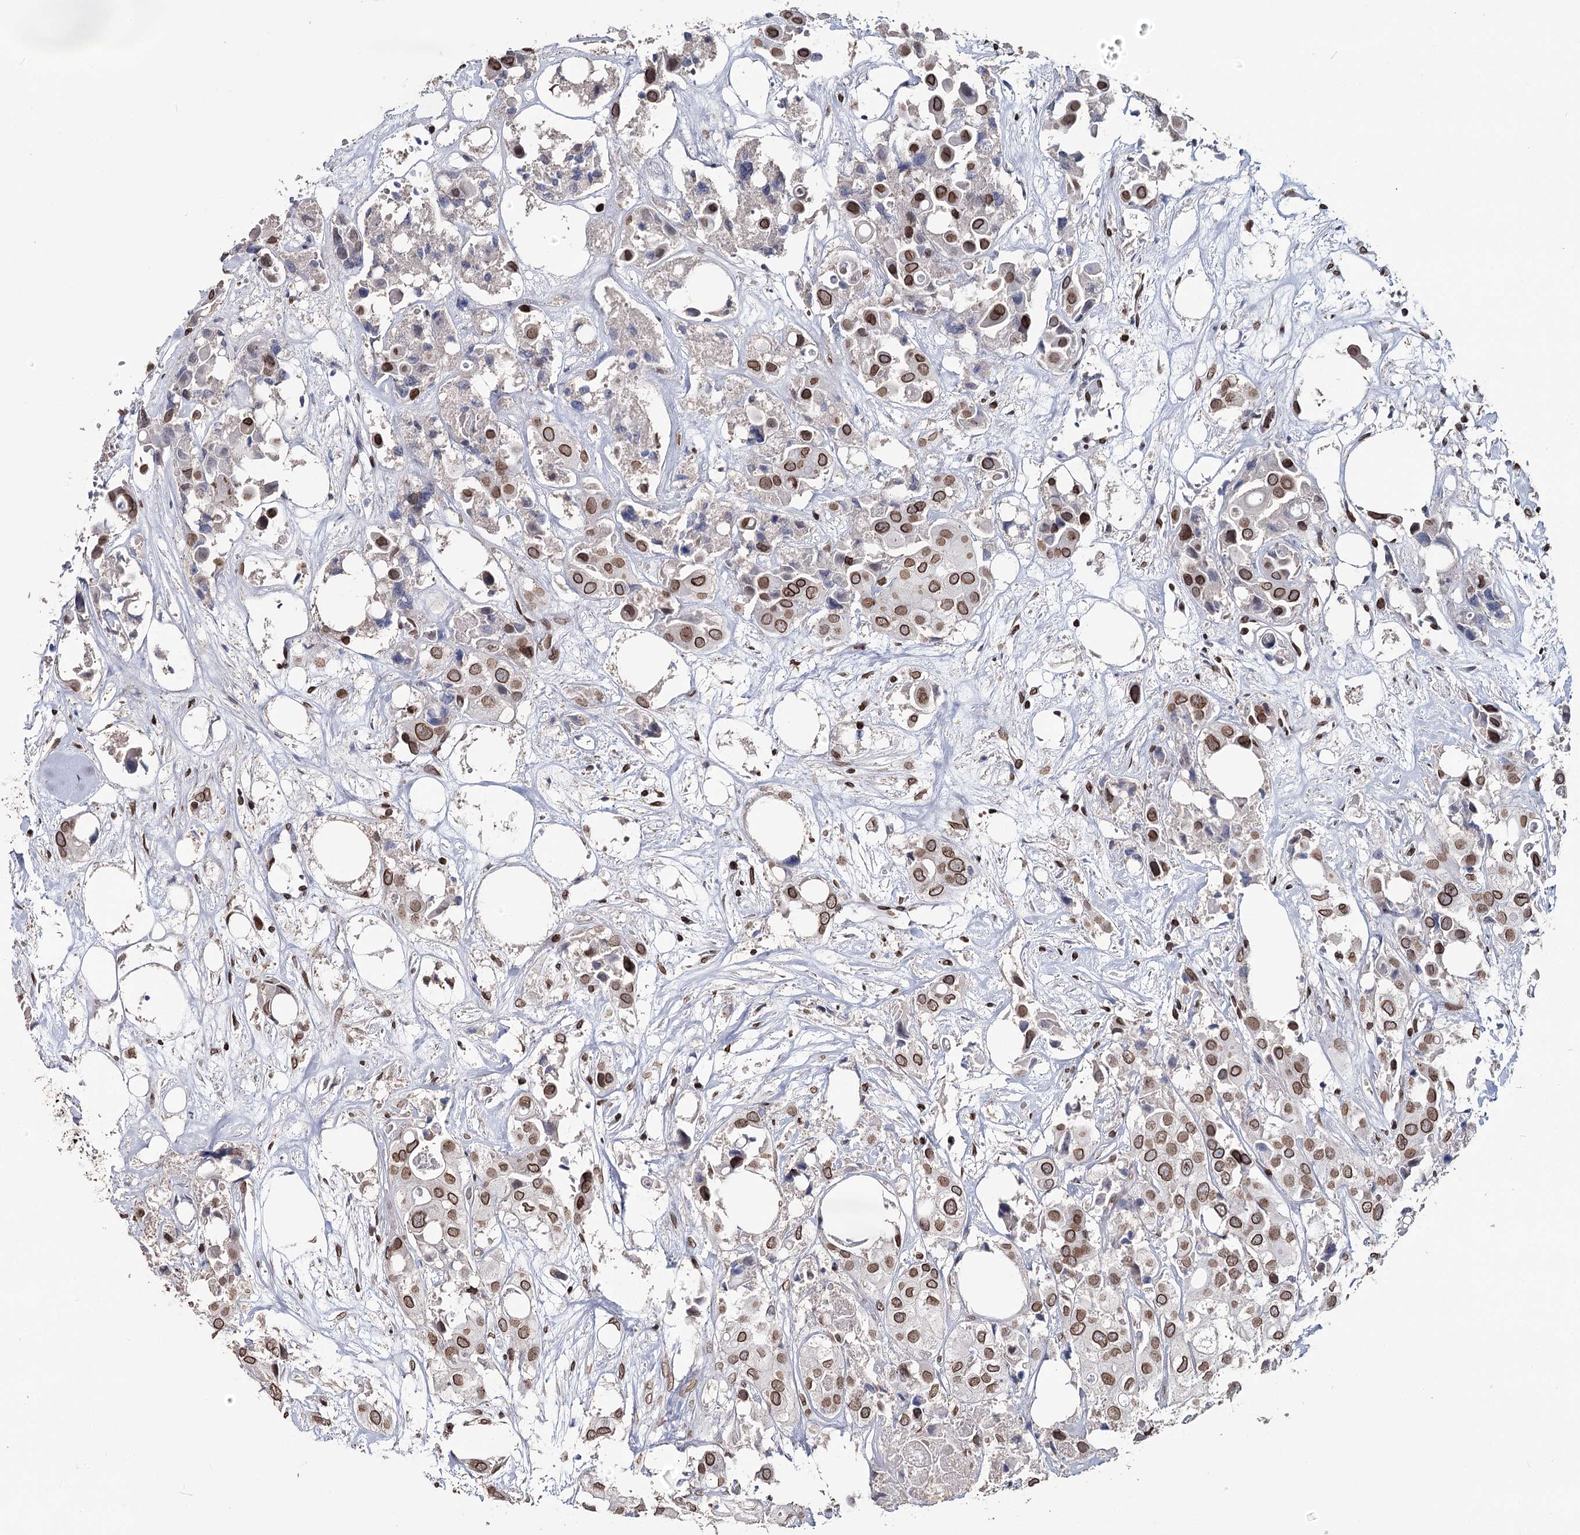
{"staining": {"intensity": "moderate", "quantity": ">75%", "location": "cytoplasmic/membranous,nuclear"}, "tissue": "urothelial cancer", "cell_type": "Tumor cells", "image_type": "cancer", "snomed": [{"axis": "morphology", "description": "Urothelial carcinoma, High grade"}, {"axis": "topography", "description": "Urinary bladder"}], "caption": "Immunohistochemical staining of human urothelial cancer shows moderate cytoplasmic/membranous and nuclear protein positivity in approximately >75% of tumor cells. The staining was performed using DAB, with brown indicating positive protein expression. Nuclei are stained blue with hematoxylin.", "gene": "KIAA0930", "patient": {"sex": "male", "age": 64}}